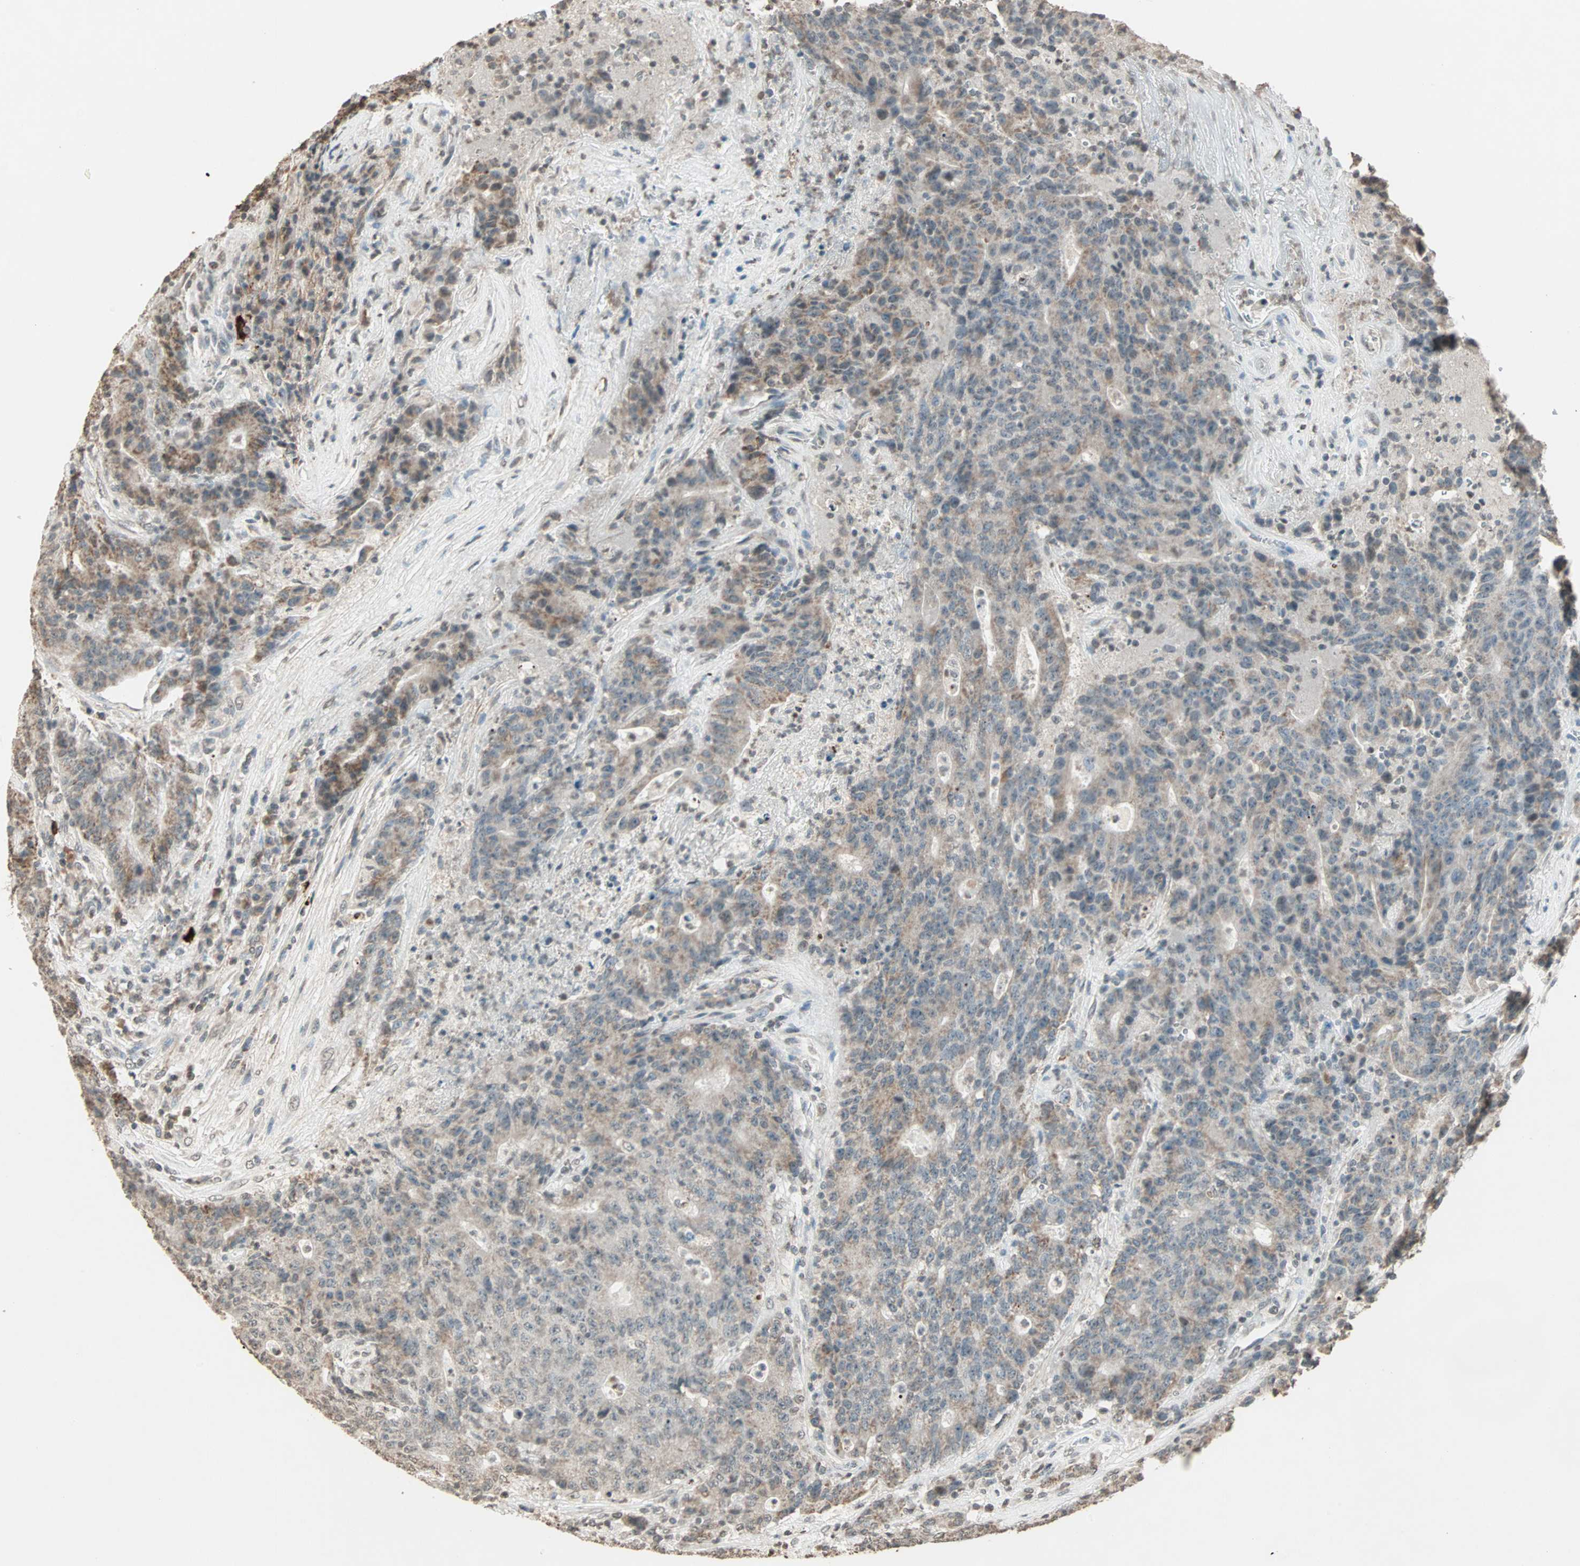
{"staining": {"intensity": "weak", "quantity": "25%-75%", "location": "cytoplasmic/membranous"}, "tissue": "colorectal cancer", "cell_type": "Tumor cells", "image_type": "cancer", "snomed": [{"axis": "morphology", "description": "Normal tissue, NOS"}, {"axis": "morphology", "description": "Adenocarcinoma, NOS"}, {"axis": "topography", "description": "Colon"}], "caption": "This histopathology image exhibits adenocarcinoma (colorectal) stained with IHC to label a protein in brown. The cytoplasmic/membranous of tumor cells show weak positivity for the protein. Nuclei are counter-stained blue.", "gene": "PRELID1", "patient": {"sex": "female", "age": 75}}